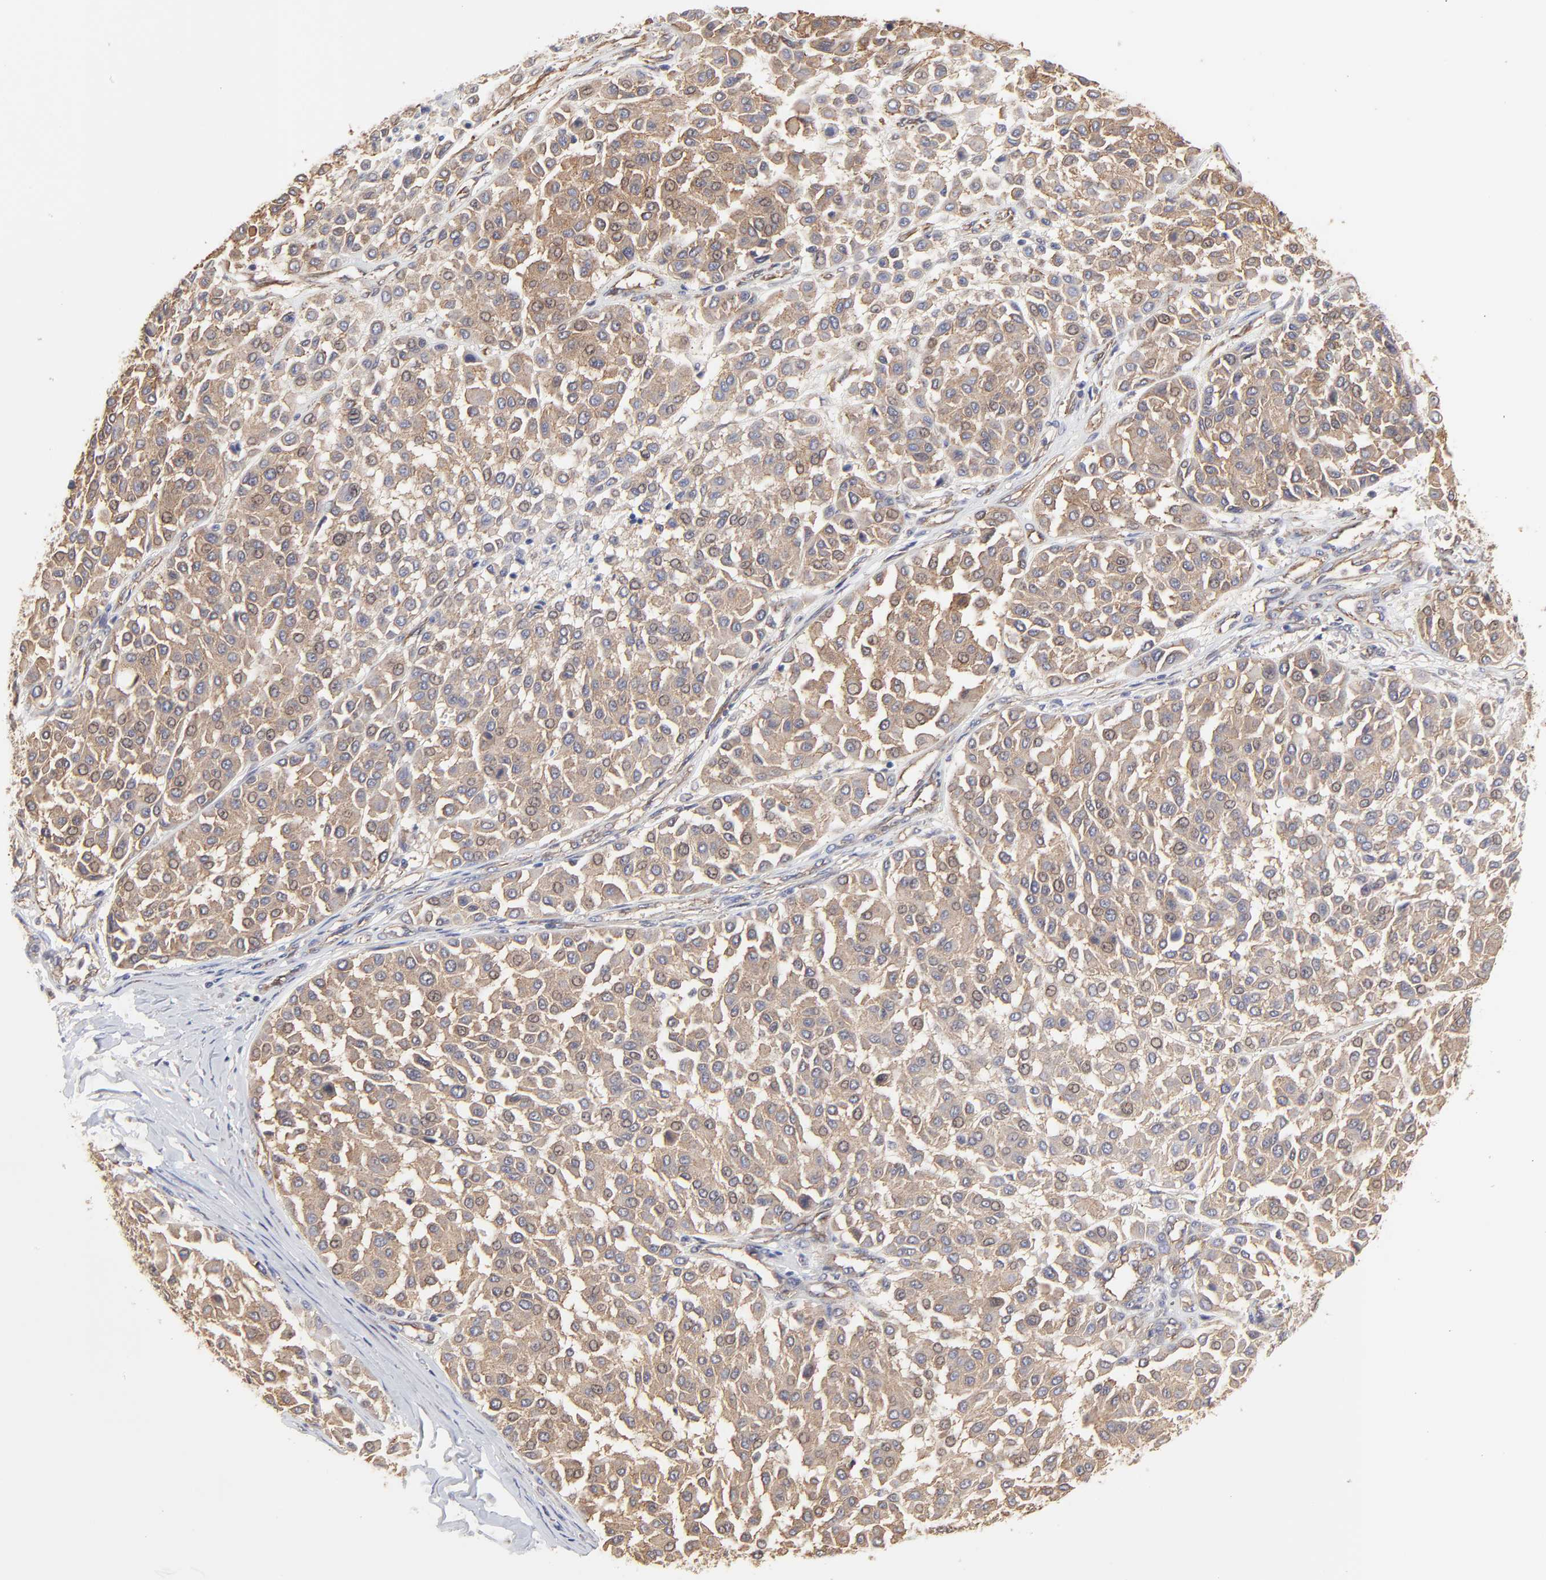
{"staining": {"intensity": "weak", "quantity": ">75%", "location": "cytoplasmic/membranous"}, "tissue": "melanoma", "cell_type": "Tumor cells", "image_type": "cancer", "snomed": [{"axis": "morphology", "description": "Malignant melanoma, Metastatic site"}, {"axis": "topography", "description": "Soft tissue"}], "caption": "Protein analysis of melanoma tissue demonstrates weak cytoplasmic/membranous staining in approximately >75% of tumor cells.", "gene": "ARMT1", "patient": {"sex": "male", "age": 41}}